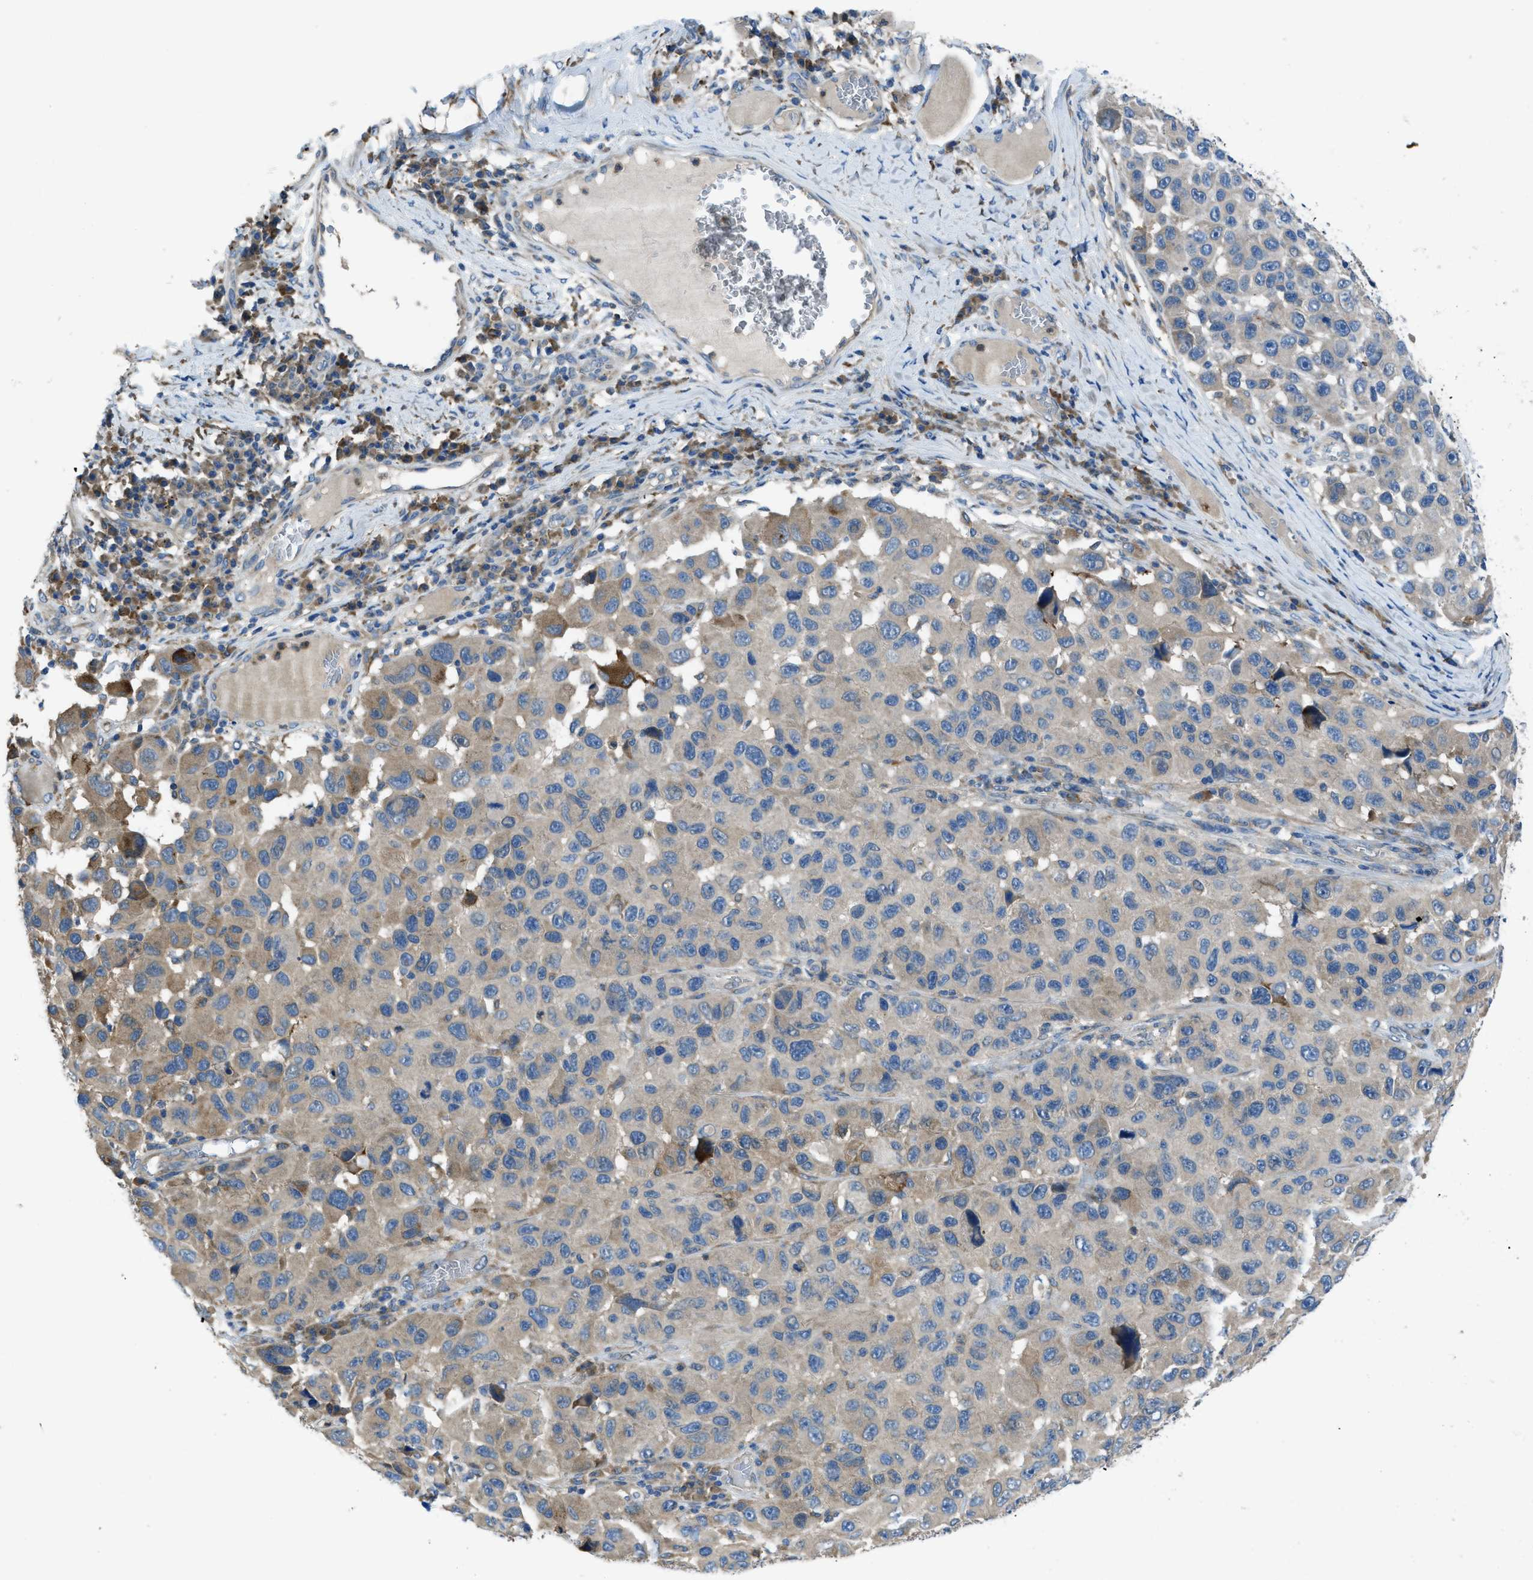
{"staining": {"intensity": "weak", "quantity": "<25%", "location": "cytoplasmic/membranous"}, "tissue": "melanoma", "cell_type": "Tumor cells", "image_type": "cancer", "snomed": [{"axis": "morphology", "description": "Malignant melanoma, NOS"}, {"axis": "topography", "description": "Skin"}], "caption": "A photomicrograph of malignant melanoma stained for a protein demonstrates no brown staining in tumor cells.", "gene": "MAP3K20", "patient": {"sex": "male", "age": 53}}